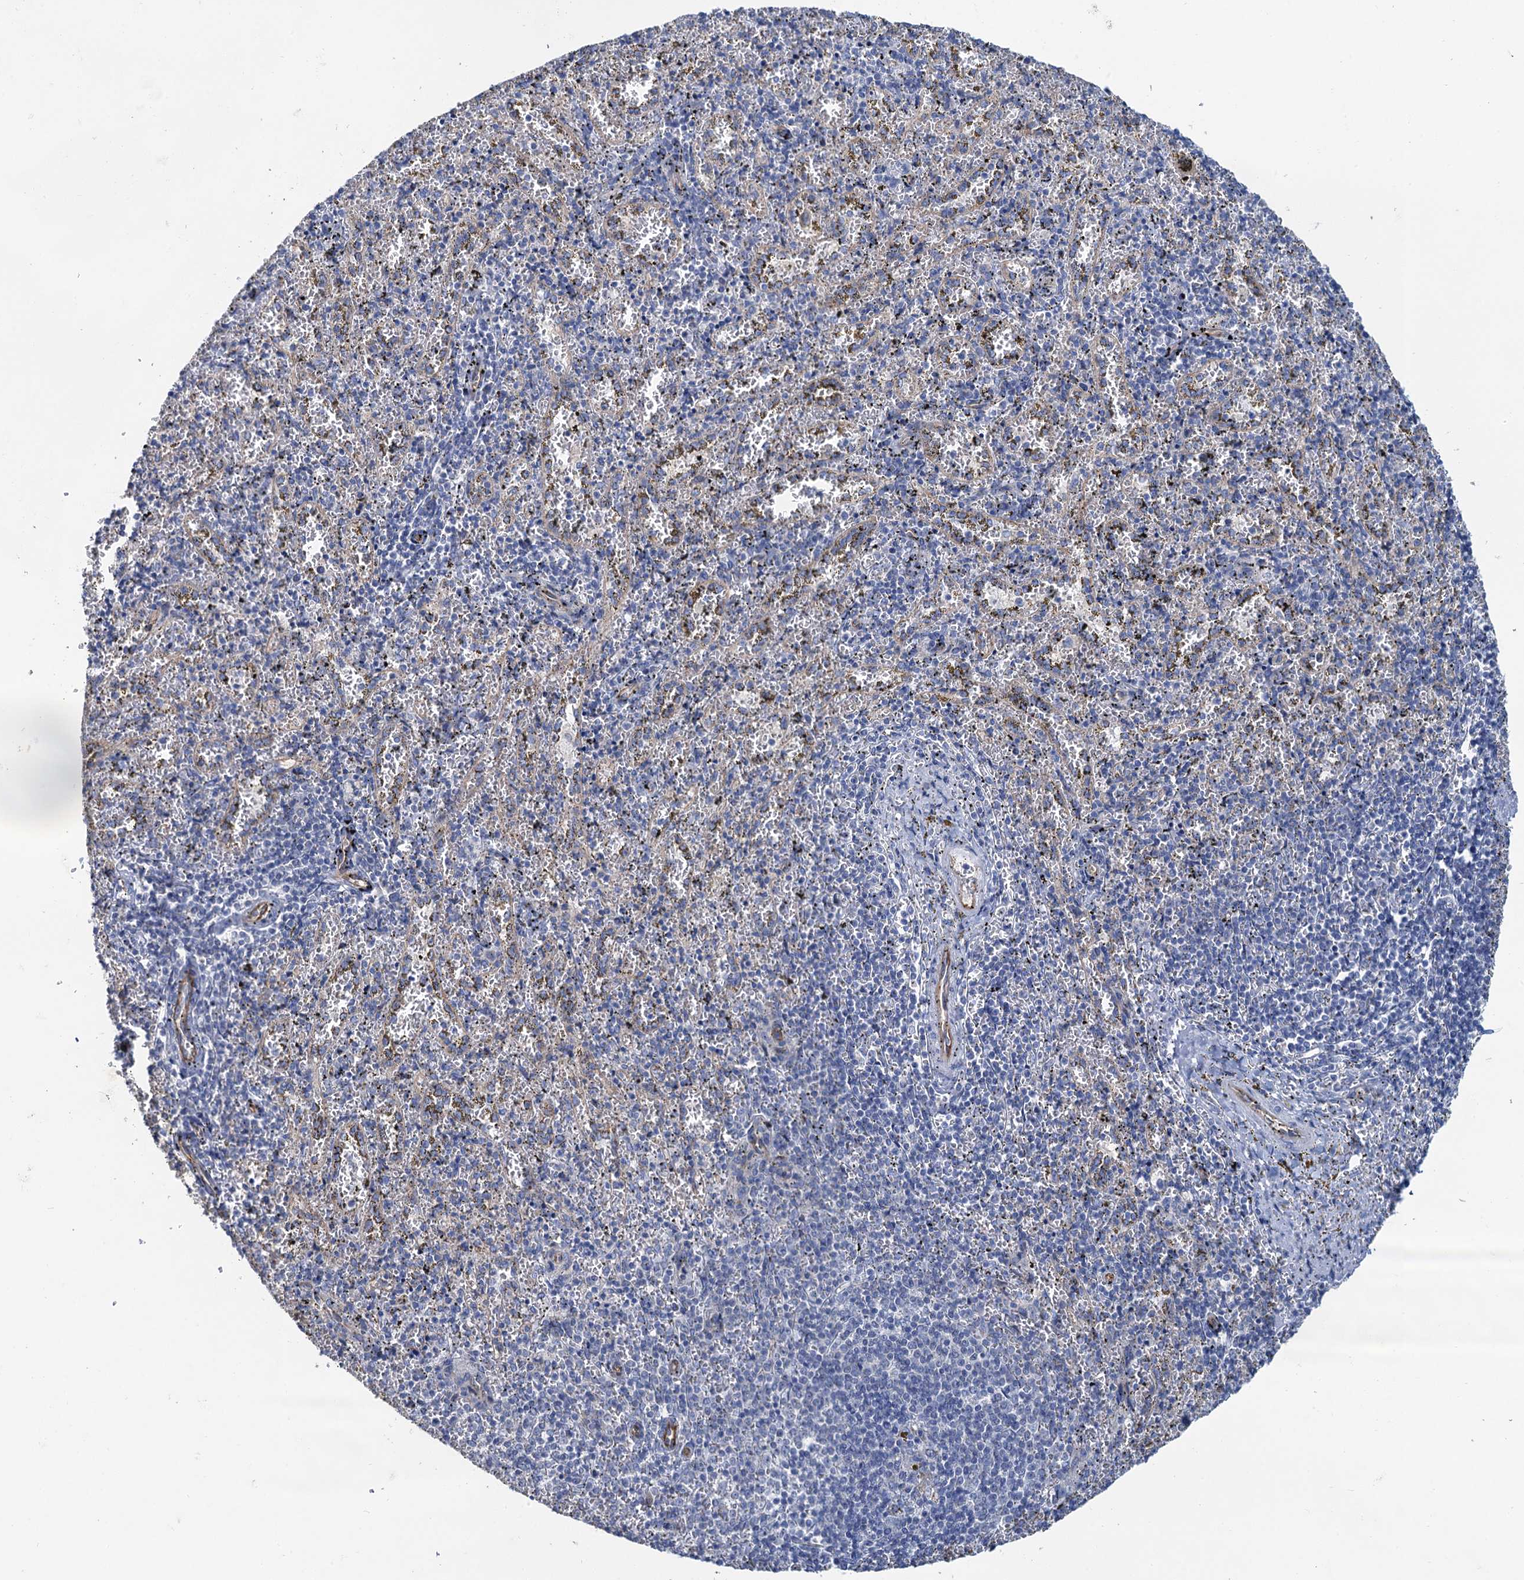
{"staining": {"intensity": "negative", "quantity": "none", "location": "none"}, "tissue": "spleen", "cell_type": "Cells in red pulp", "image_type": "normal", "snomed": [{"axis": "morphology", "description": "Normal tissue, NOS"}, {"axis": "topography", "description": "Spleen"}], "caption": "Cells in red pulp are negative for protein expression in benign human spleen. Nuclei are stained in blue.", "gene": "PLLP", "patient": {"sex": "male", "age": 11}}